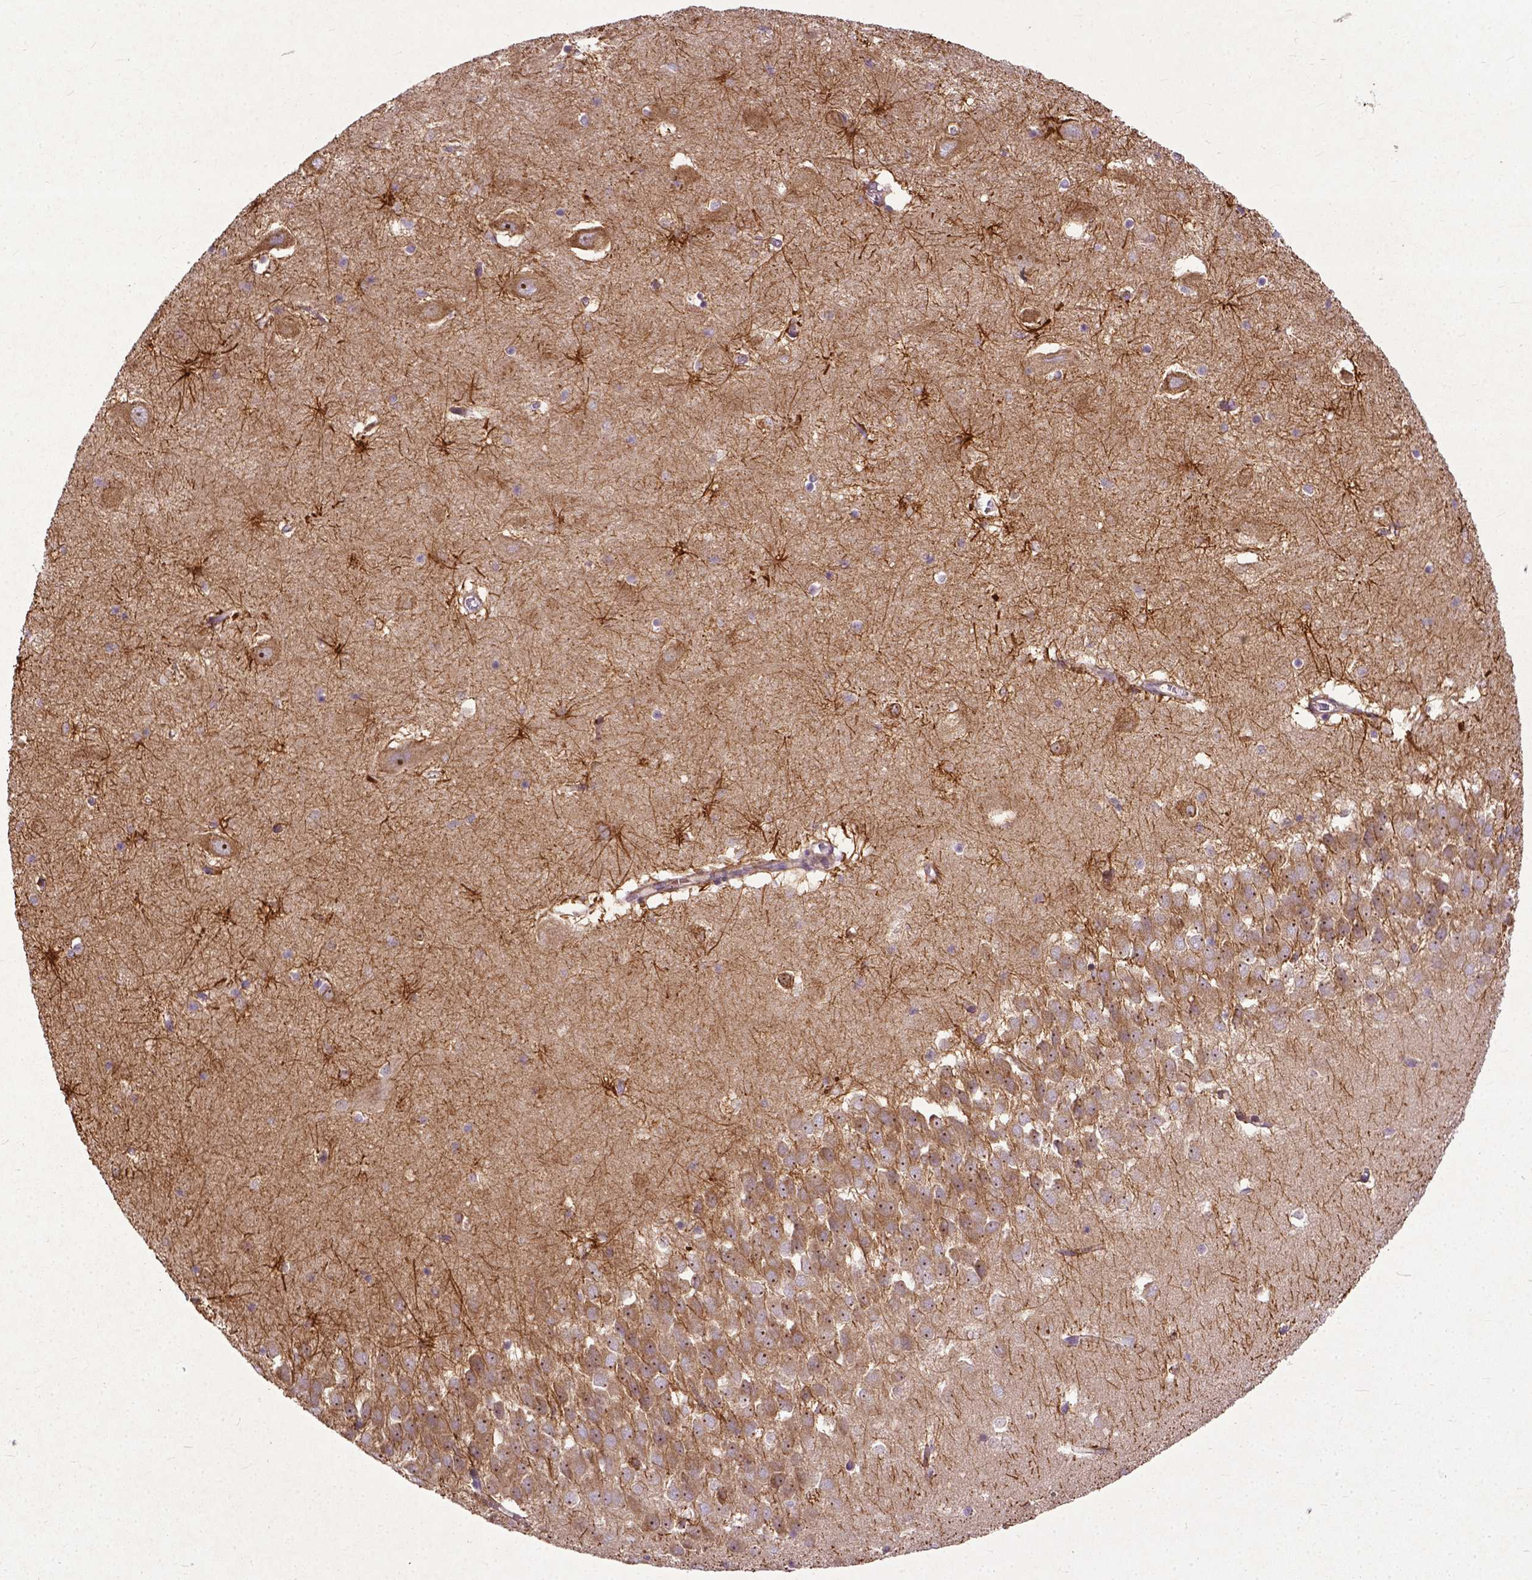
{"staining": {"intensity": "moderate", "quantity": "25%-75%", "location": "cytoplasmic/membranous"}, "tissue": "hippocampus", "cell_type": "Glial cells", "image_type": "normal", "snomed": [{"axis": "morphology", "description": "Normal tissue, NOS"}, {"axis": "topography", "description": "Hippocampus"}], "caption": "Immunohistochemical staining of normal hippocampus exhibits medium levels of moderate cytoplasmic/membranous positivity in approximately 25%-75% of glial cells.", "gene": "PARP3", "patient": {"sex": "male", "age": 58}}